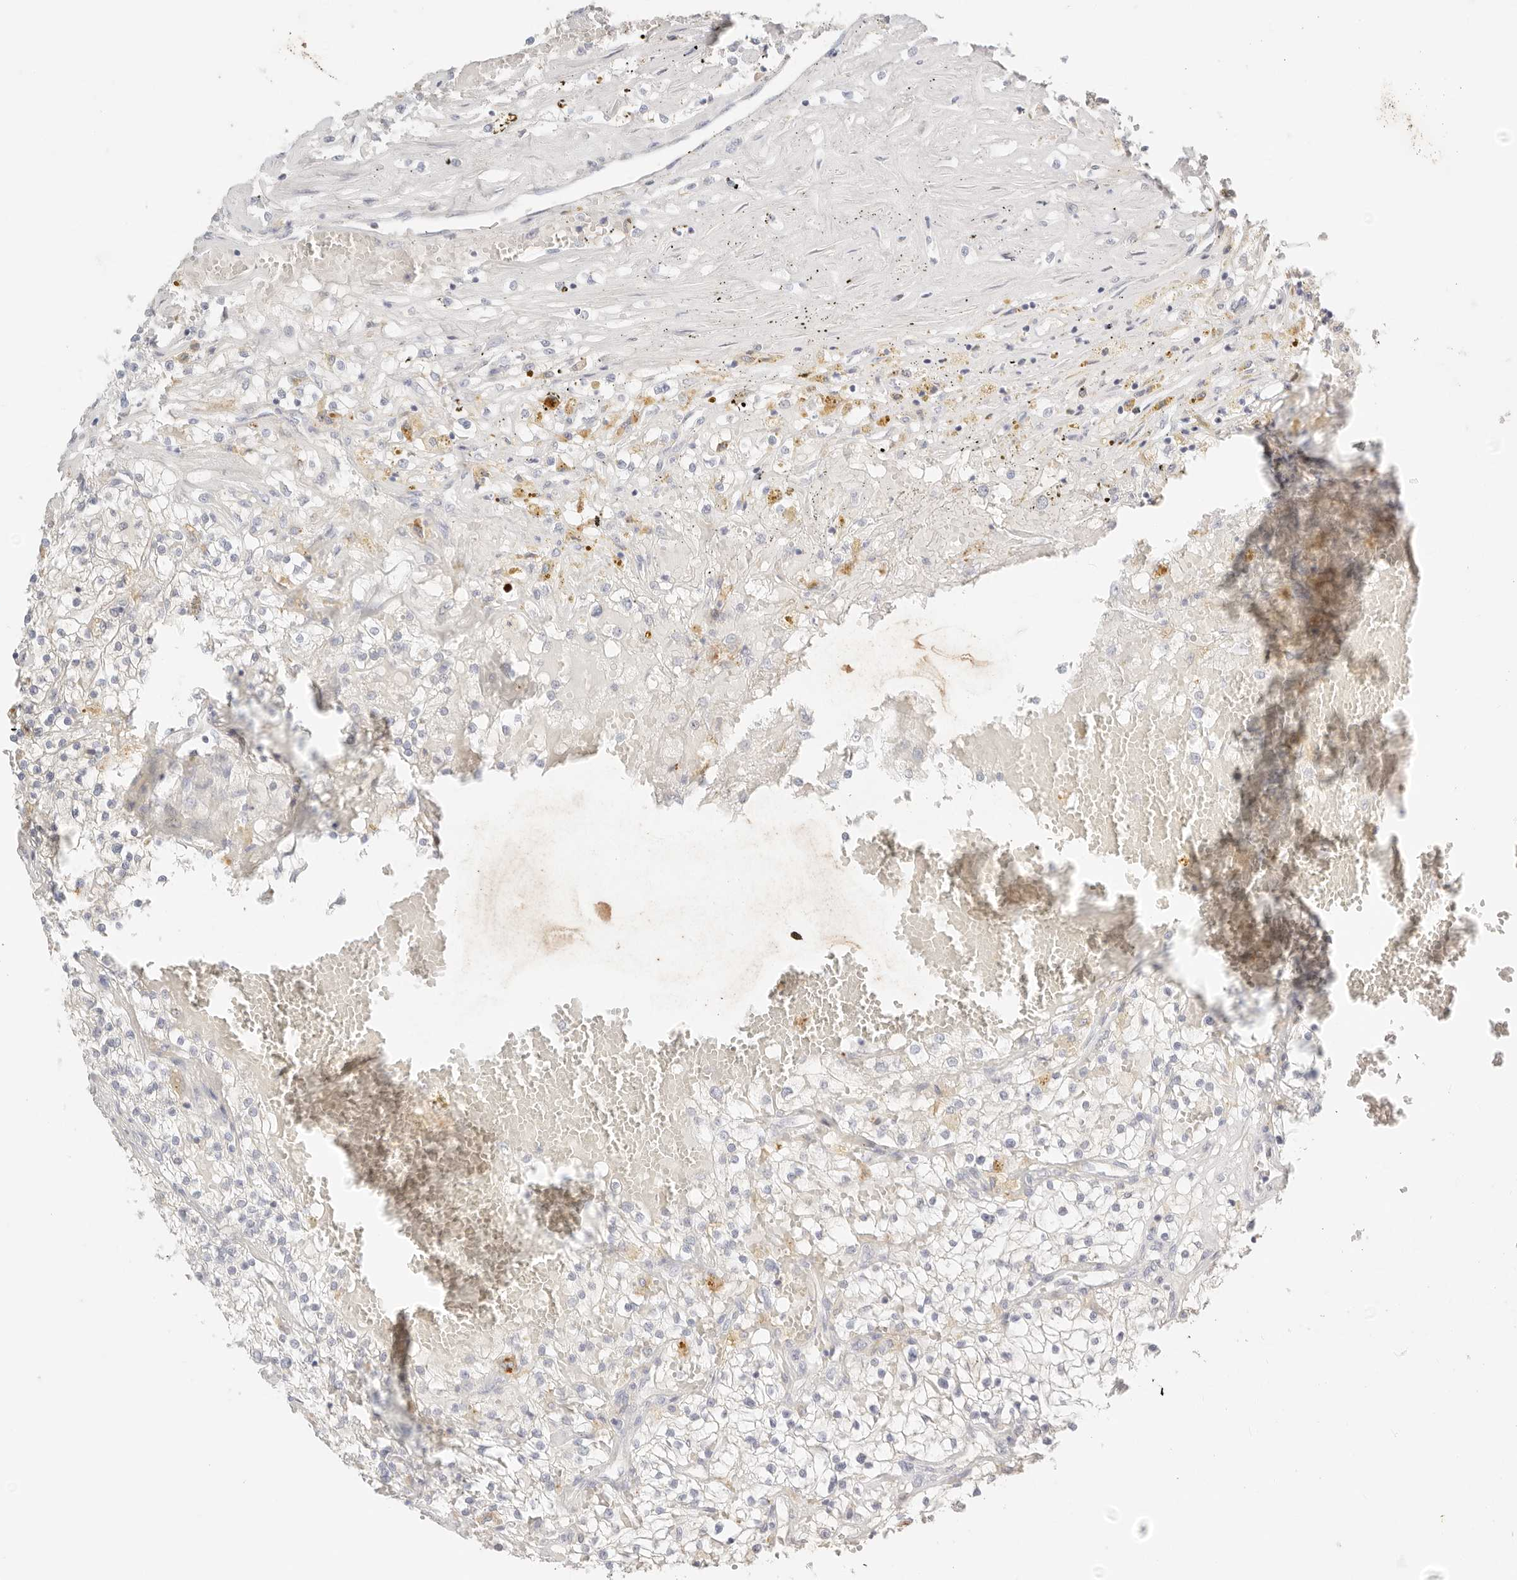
{"staining": {"intensity": "negative", "quantity": "none", "location": "none"}, "tissue": "renal cancer", "cell_type": "Tumor cells", "image_type": "cancer", "snomed": [{"axis": "morphology", "description": "Normal tissue, NOS"}, {"axis": "morphology", "description": "Adenocarcinoma, NOS"}, {"axis": "topography", "description": "Kidney"}], "caption": "High magnification brightfield microscopy of renal adenocarcinoma stained with DAB (3,3'-diaminobenzidine) (brown) and counterstained with hematoxylin (blue): tumor cells show no significant staining.", "gene": "CEP120", "patient": {"sex": "male", "age": 68}}